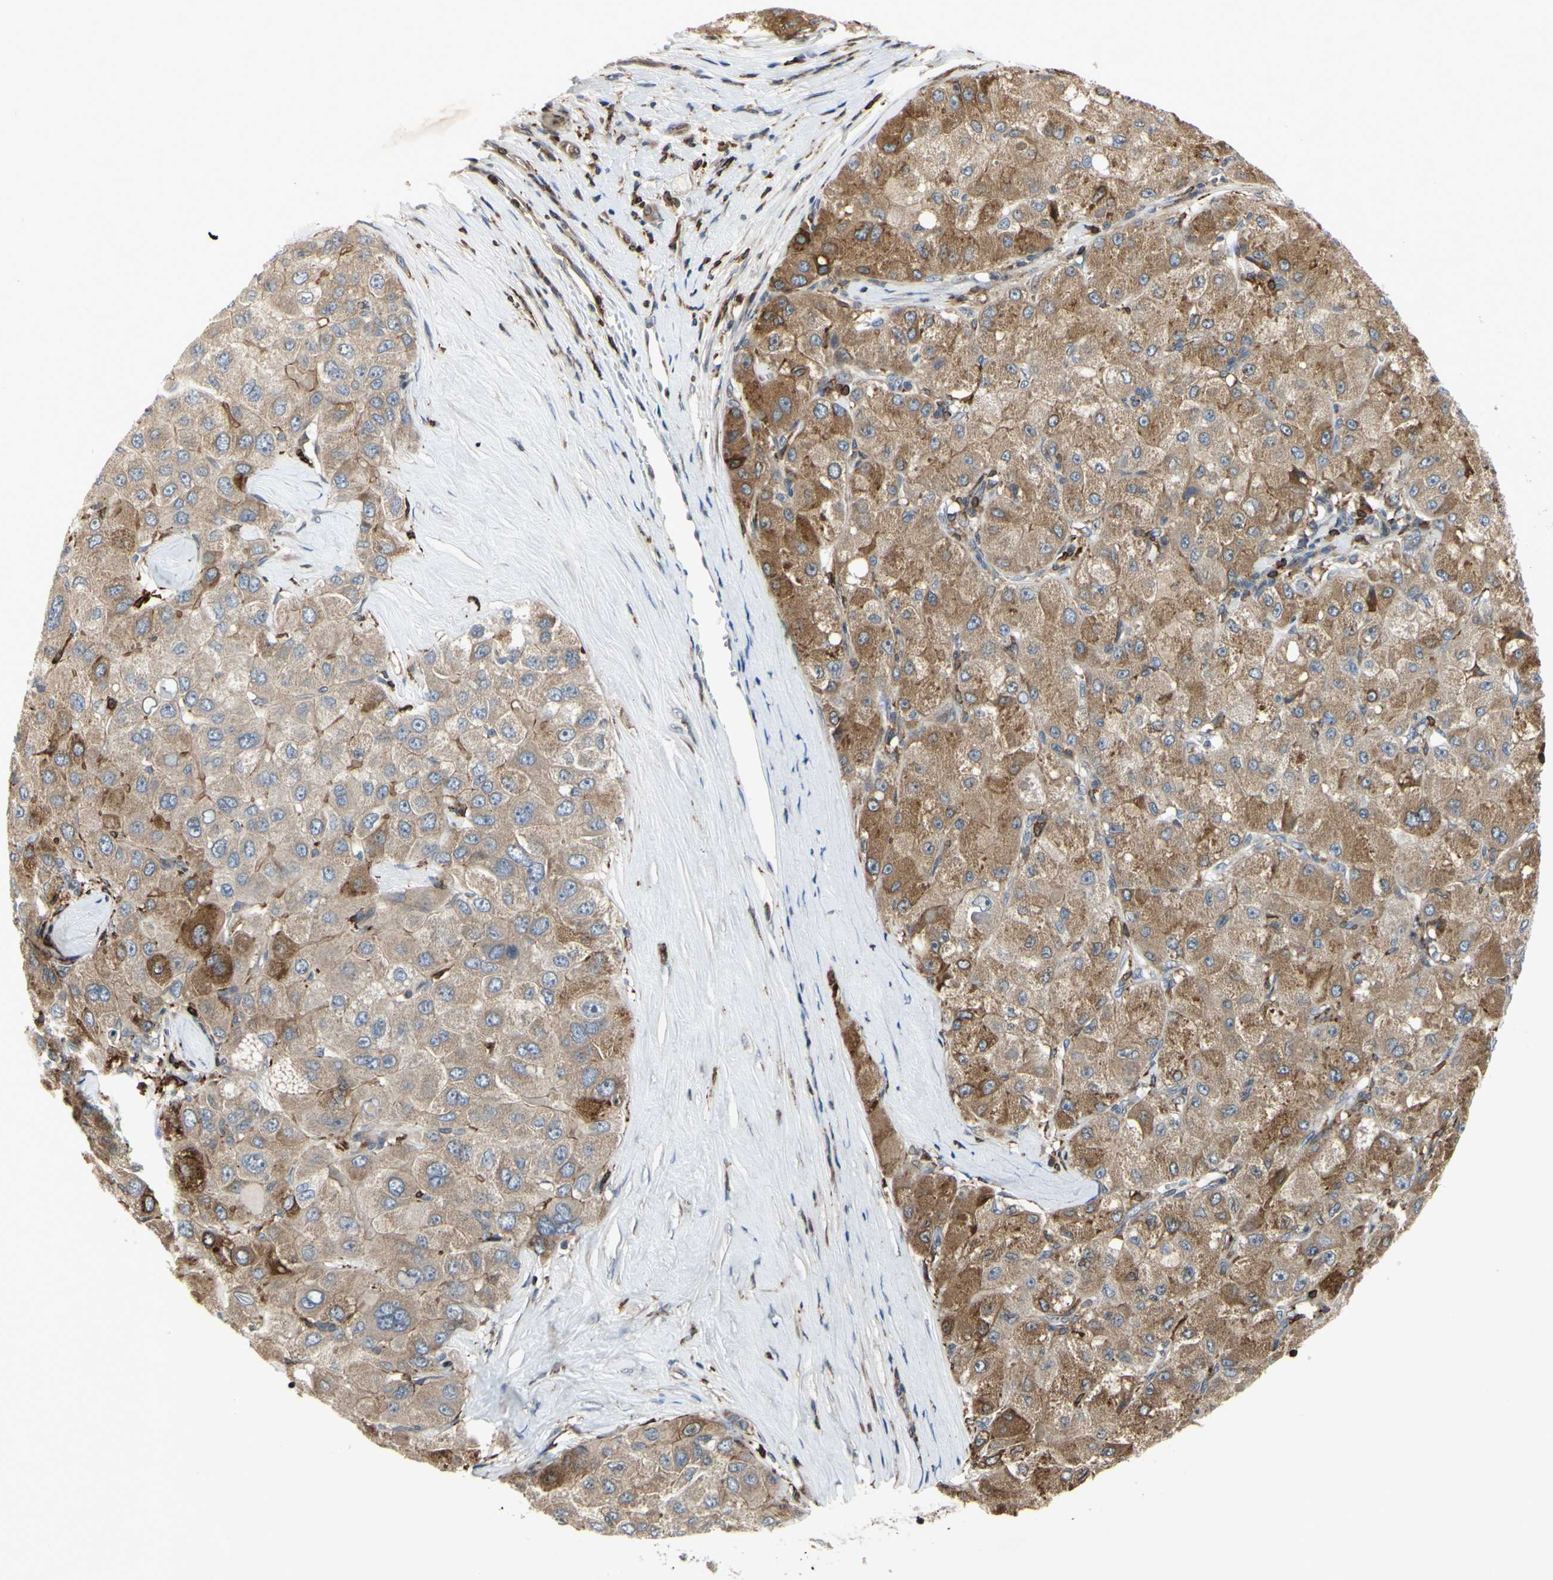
{"staining": {"intensity": "moderate", "quantity": ">75%", "location": "cytoplasmic/membranous"}, "tissue": "liver cancer", "cell_type": "Tumor cells", "image_type": "cancer", "snomed": [{"axis": "morphology", "description": "Carcinoma, Hepatocellular, NOS"}, {"axis": "topography", "description": "Liver"}], "caption": "Liver hepatocellular carcinoma tissue exhibits moderate cytoplasmic/membranous positivity in about >75% of tumor cells", "gene": "PLXNA2", "patient": {"sex": "male", "age": 80}}